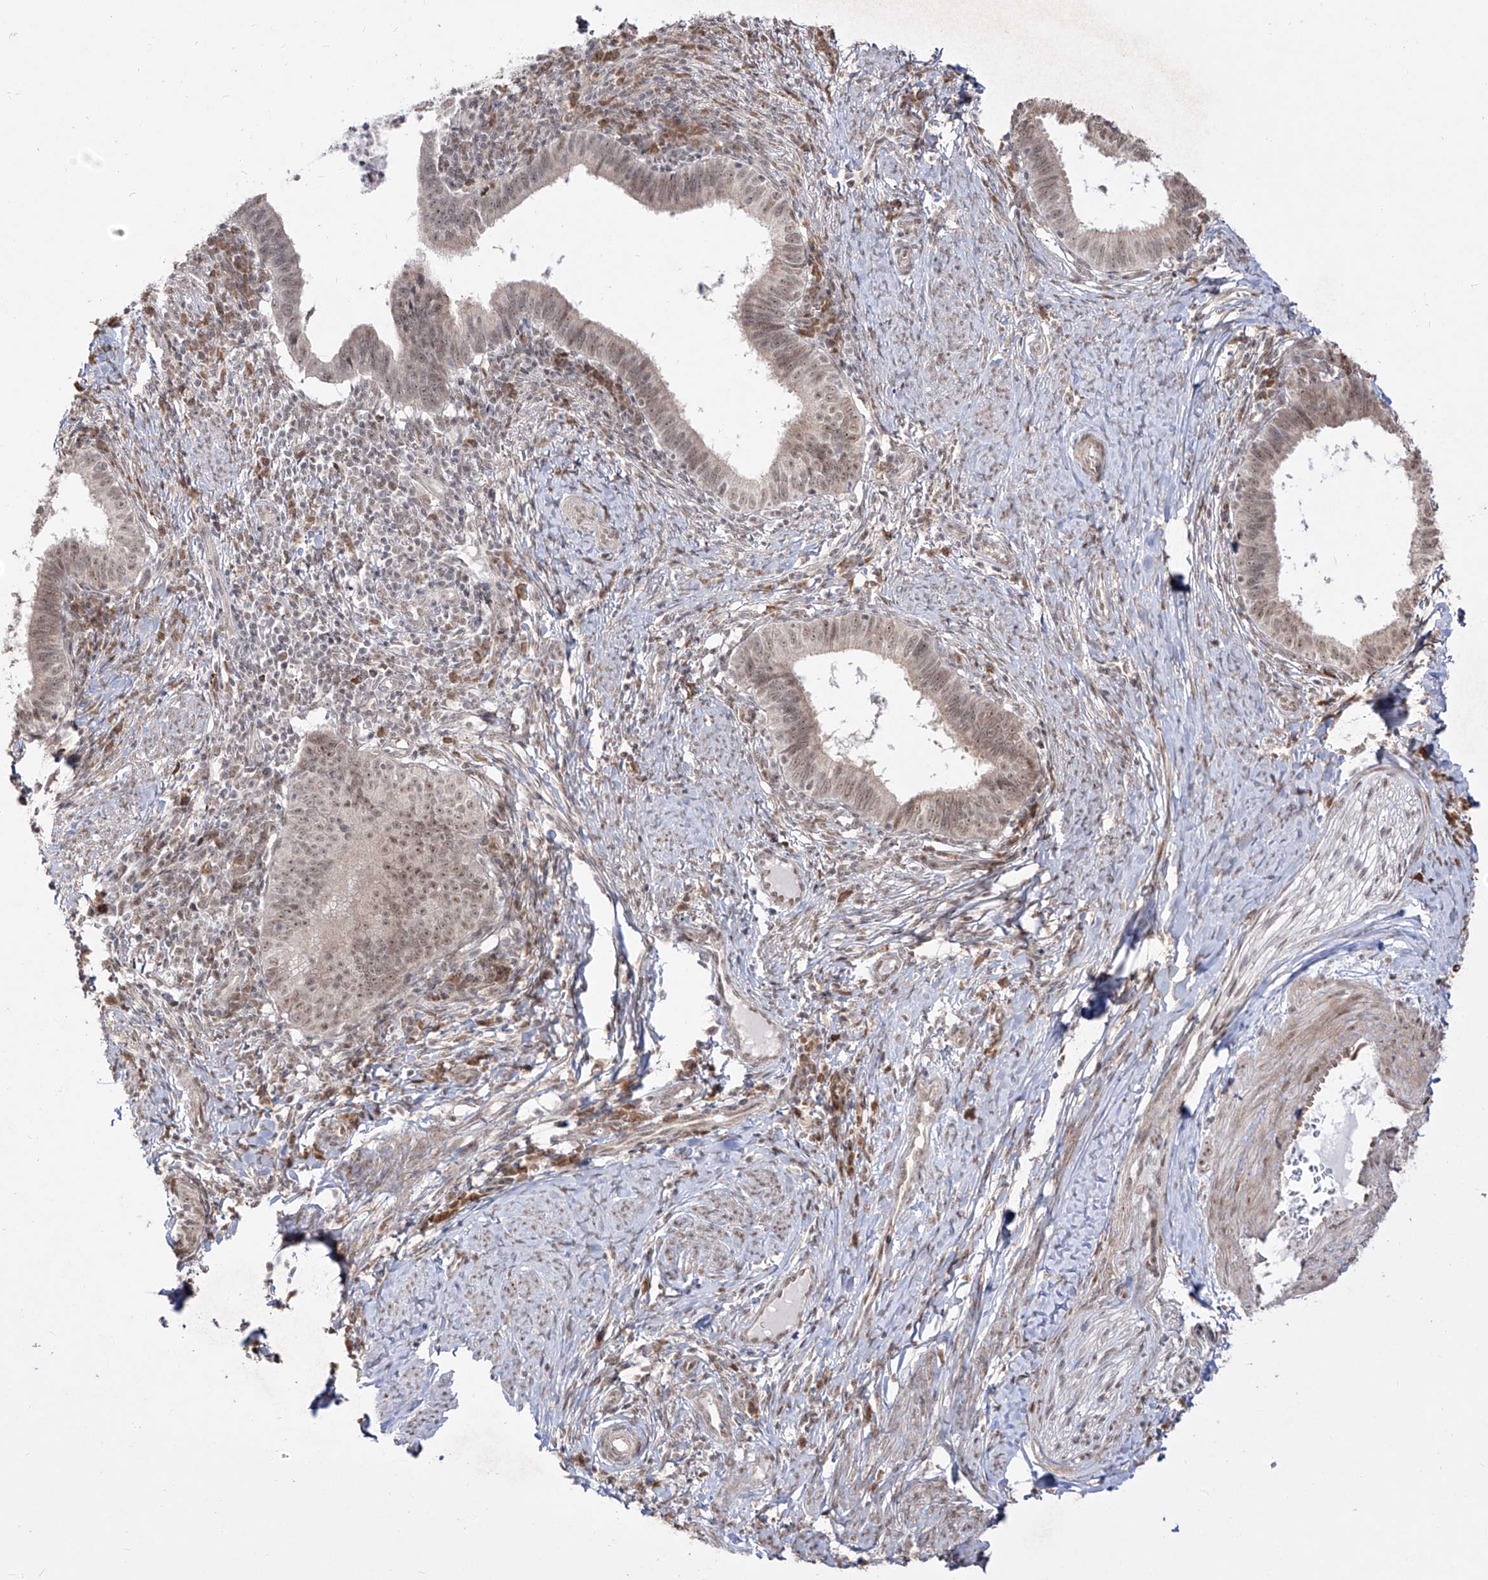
{"staining": {"intensity": "moderate", "quantity": ">75%", "location": "nuclear"}, "tissue": "cervical cancer", "cell_type": "Tumor cells", "image_type": "cancer", "snomed": [{"axis": "morphology", "description": "Adenocarcinoma, NOS"}, {"axis": "topography", "description": "Cervix"}], "caption": "Cervical cancer (adenocarcinoma) was stained to show a protein in brown. There is medium levels of moderate nuclear expression in about >75% of tumor cells.", "gene": "SNRNP27", "patient": {"sex": "female", "age": 36}}